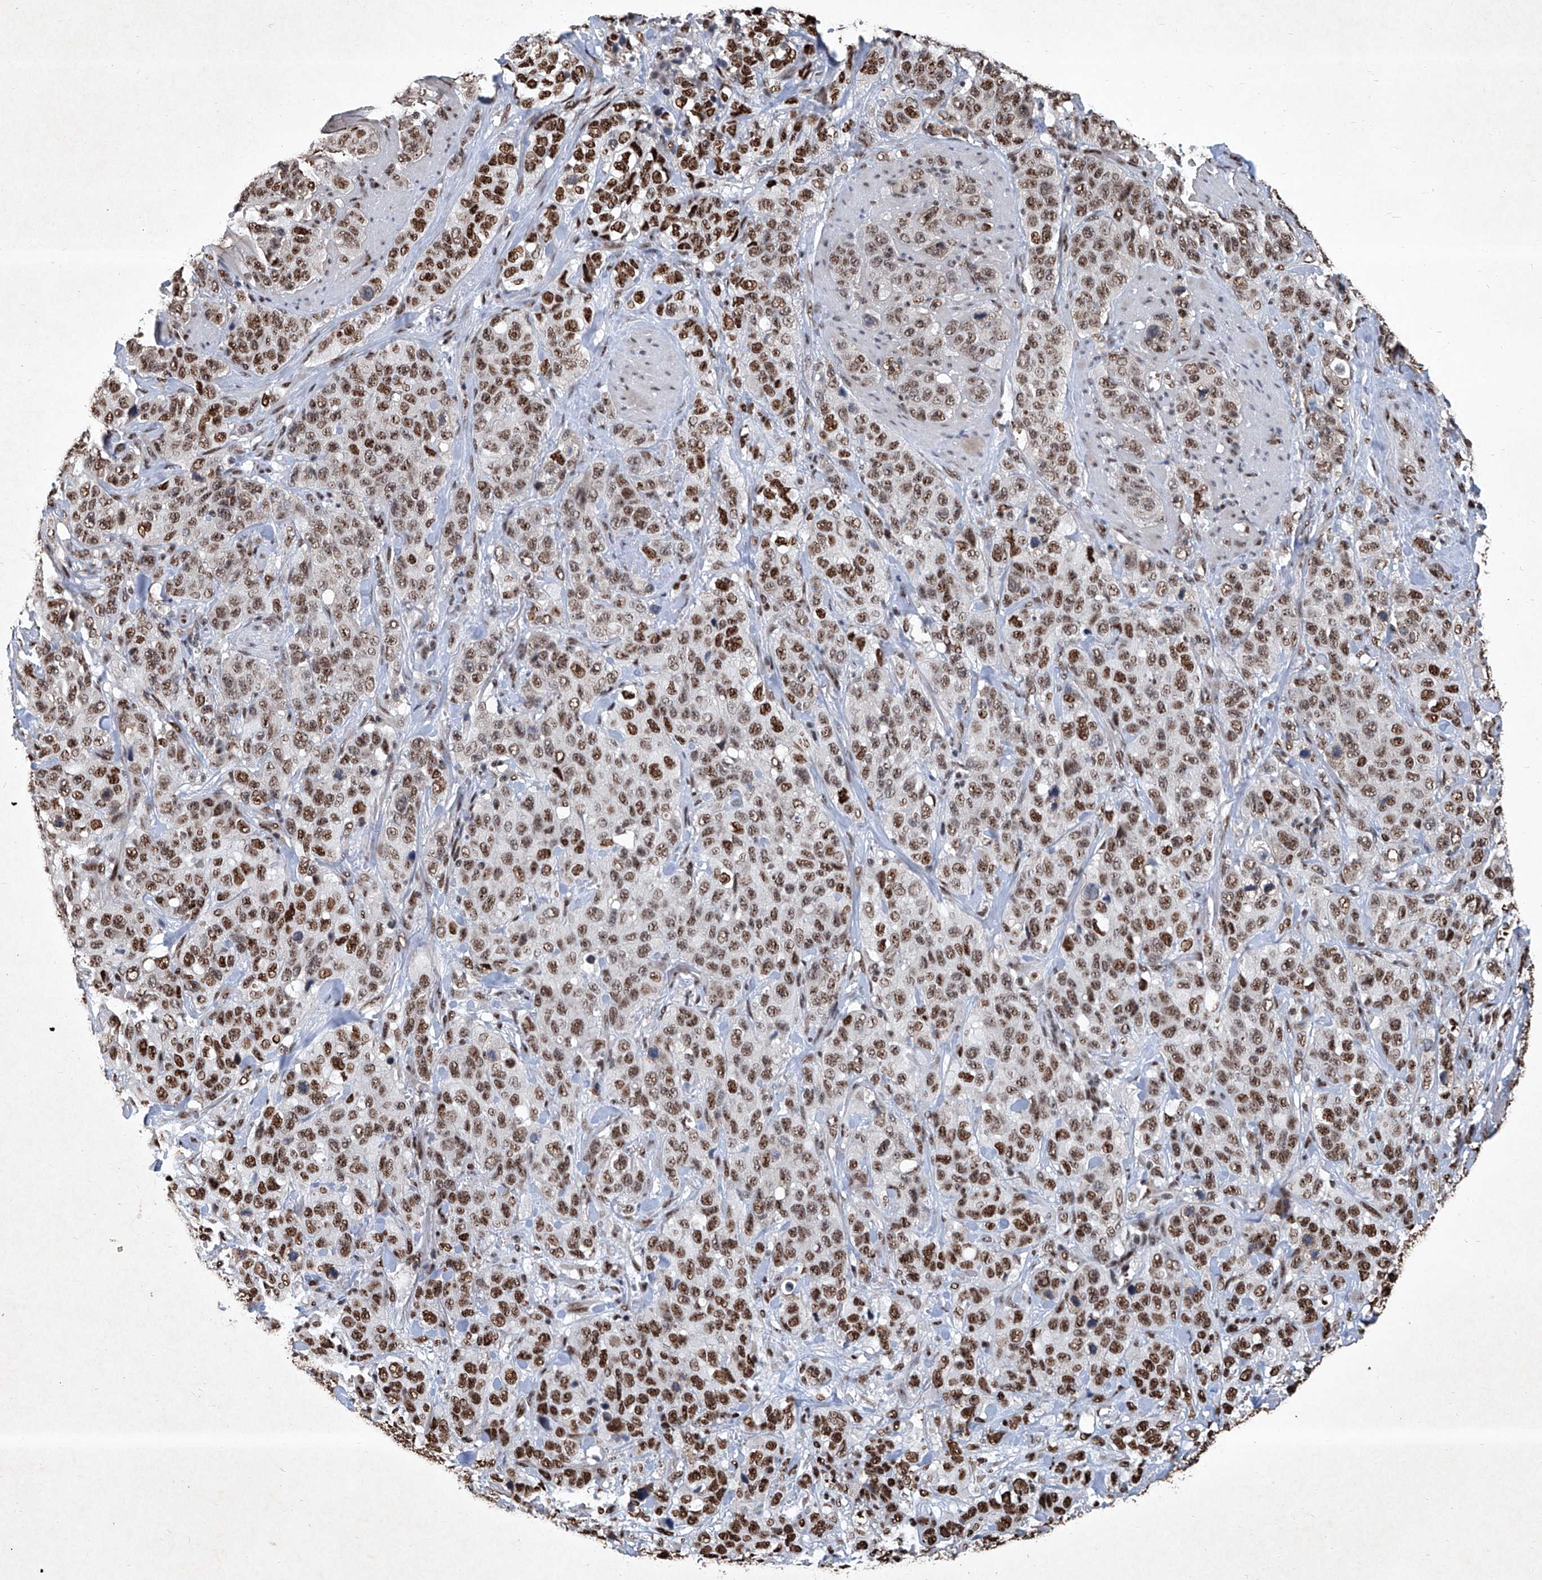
{"staining": {"intensity": "strong", "quantity": ">75%", "location": "nuclear"}, "tissue": "stomach cancer", "cell_type": "Tumor cells", "image_type": "cancer", "snomed": [{"axis": "morphology", "description": "Adenocarcinoma, NOS"}, {"axis": "topography", "description": "Stomach"}], "caption": "Protein staining of stomach adenocarcinoma tissue reveals strong nuclear staining in about >75% of tumor cells. (DAB (3,3'-diaminobenzidine) IHC, brown staining for protein, blue staining for nuclei).", "gene": "DDX39B", "patient": {"sex": "male", "age": 48}}